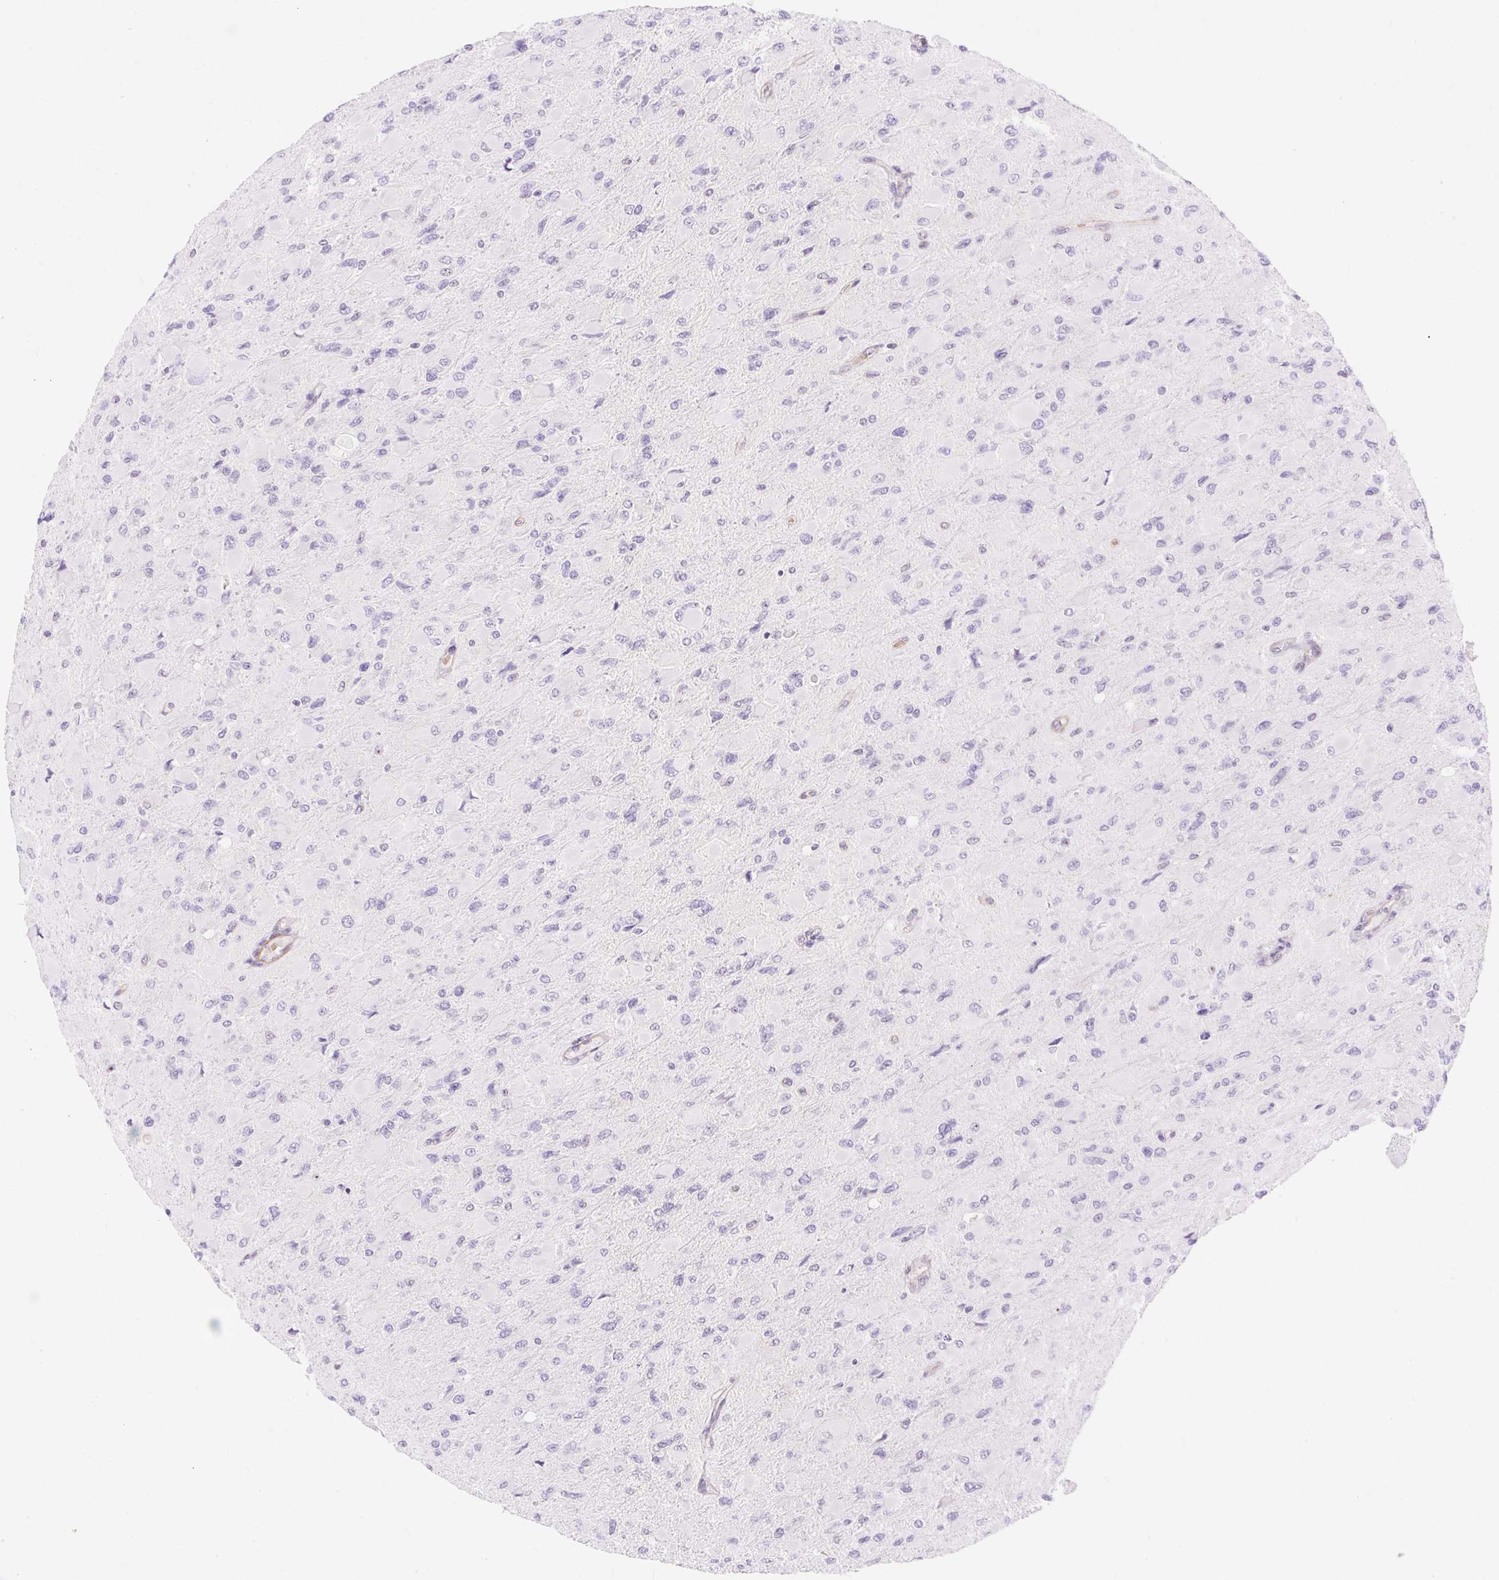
{"staining": {"intensity": "negative", "quantity": "none", "location": "none"}, "tissue": "glioma", "cell_type": "Tumor cells", "image_type": "cancer", "snomed": [{"axis": "morphology", "description": "Glioma, malignant, High grade"}, {"axis": "topography", "description": "Cerebral cortex"}], "caption": "This is an immunohistochemistry histopathology image of glioma. There is no staining in tumor cells.", "gene": "OBP2A", "patient": {"sex": "female", "age": 36}}